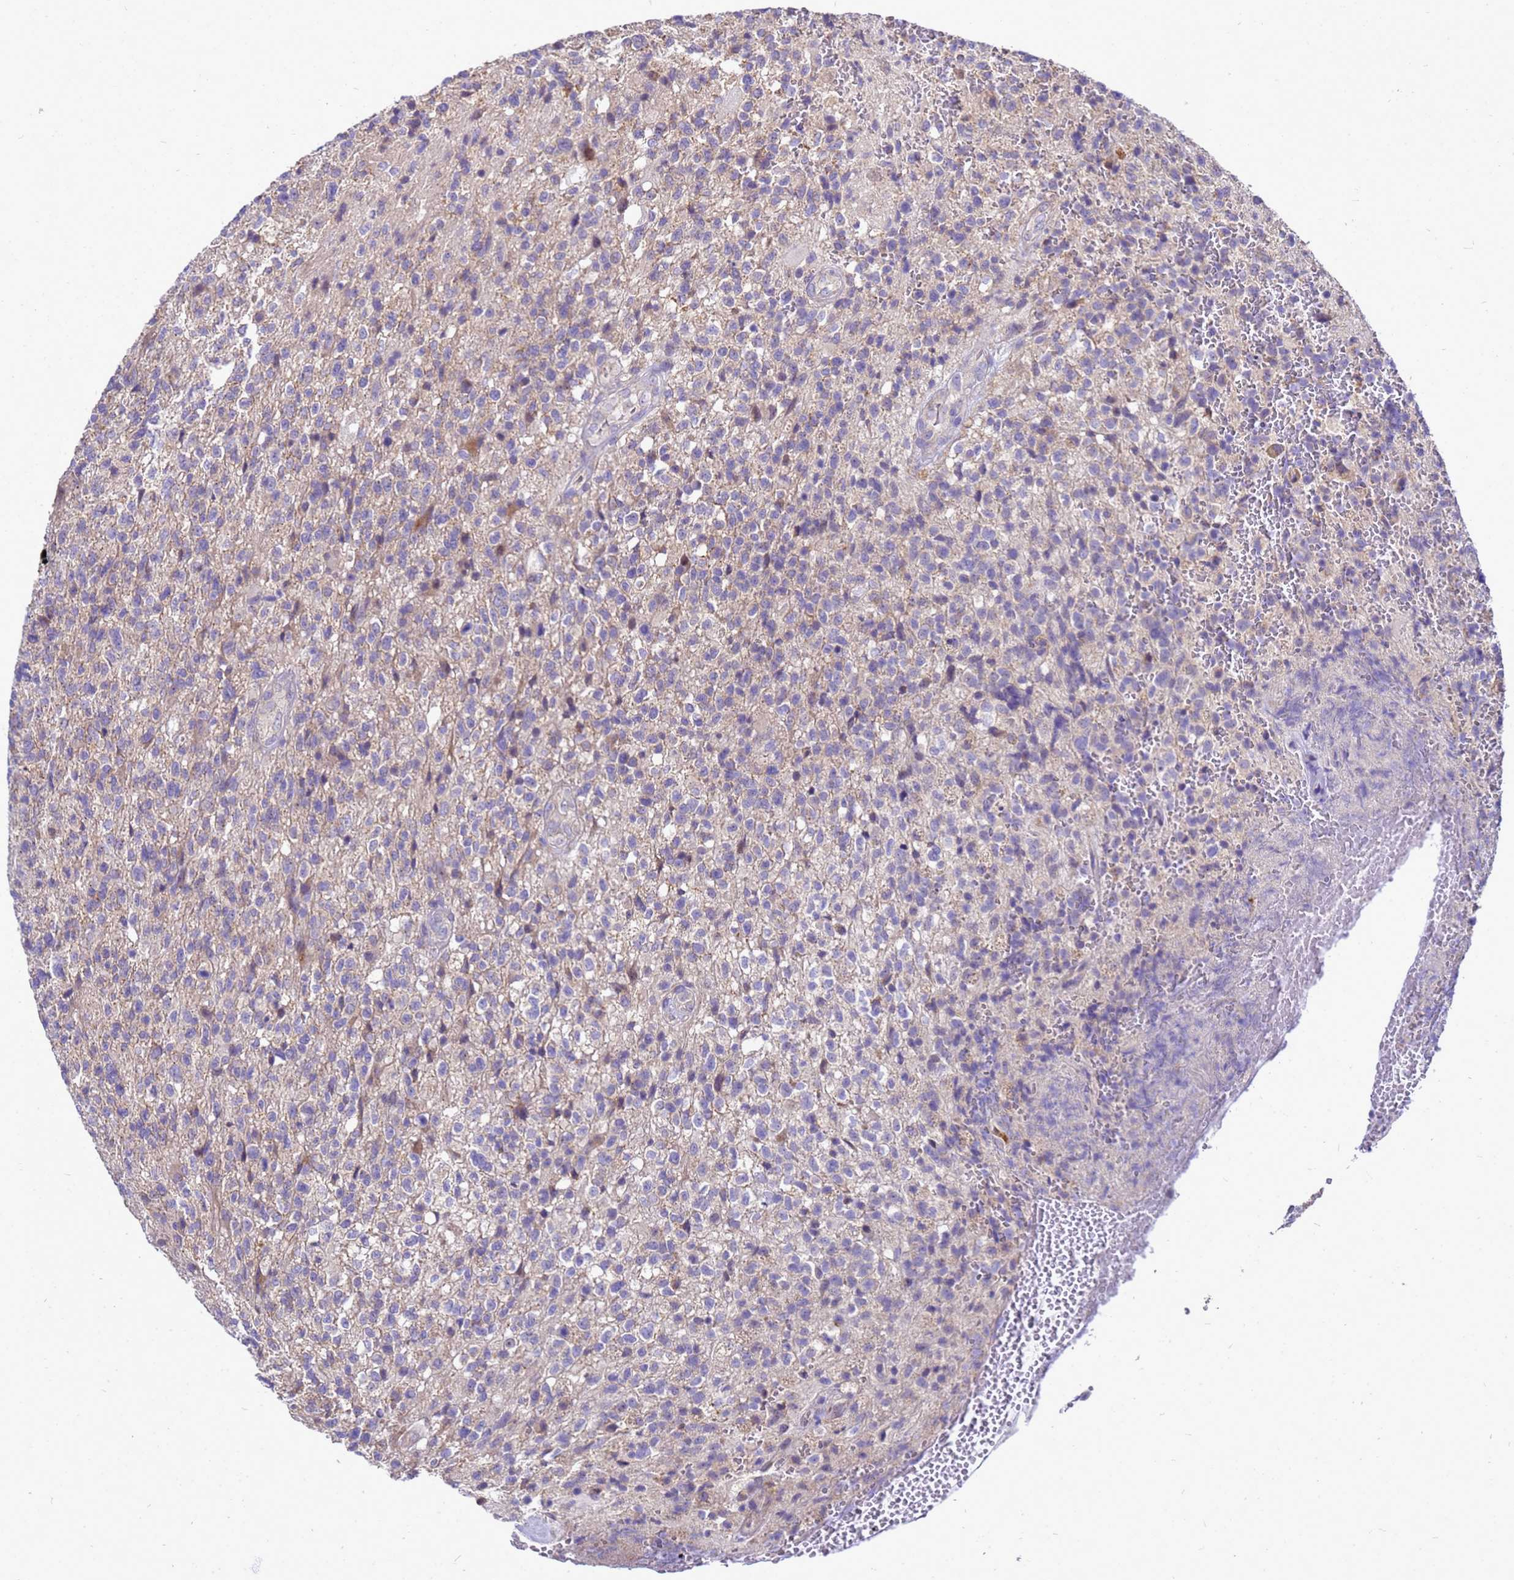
{"staining": {"intensity": "negative", "quantity": "none", "location": "none"}, "tissue": "glioma", "cell_type": "Tumor cells", "image_type": "cancer", "snomed": [{"axis": "morphology", "description": "Glioma, malignant, High grade"}, {"axis": "topography", "description": "Brain"}], "caption": "Glioma was stained to show a protein in brown. There is no significant staining in tumor cells.", "gene": "POP7", "patient": {"sex": "male", "age": 56}}